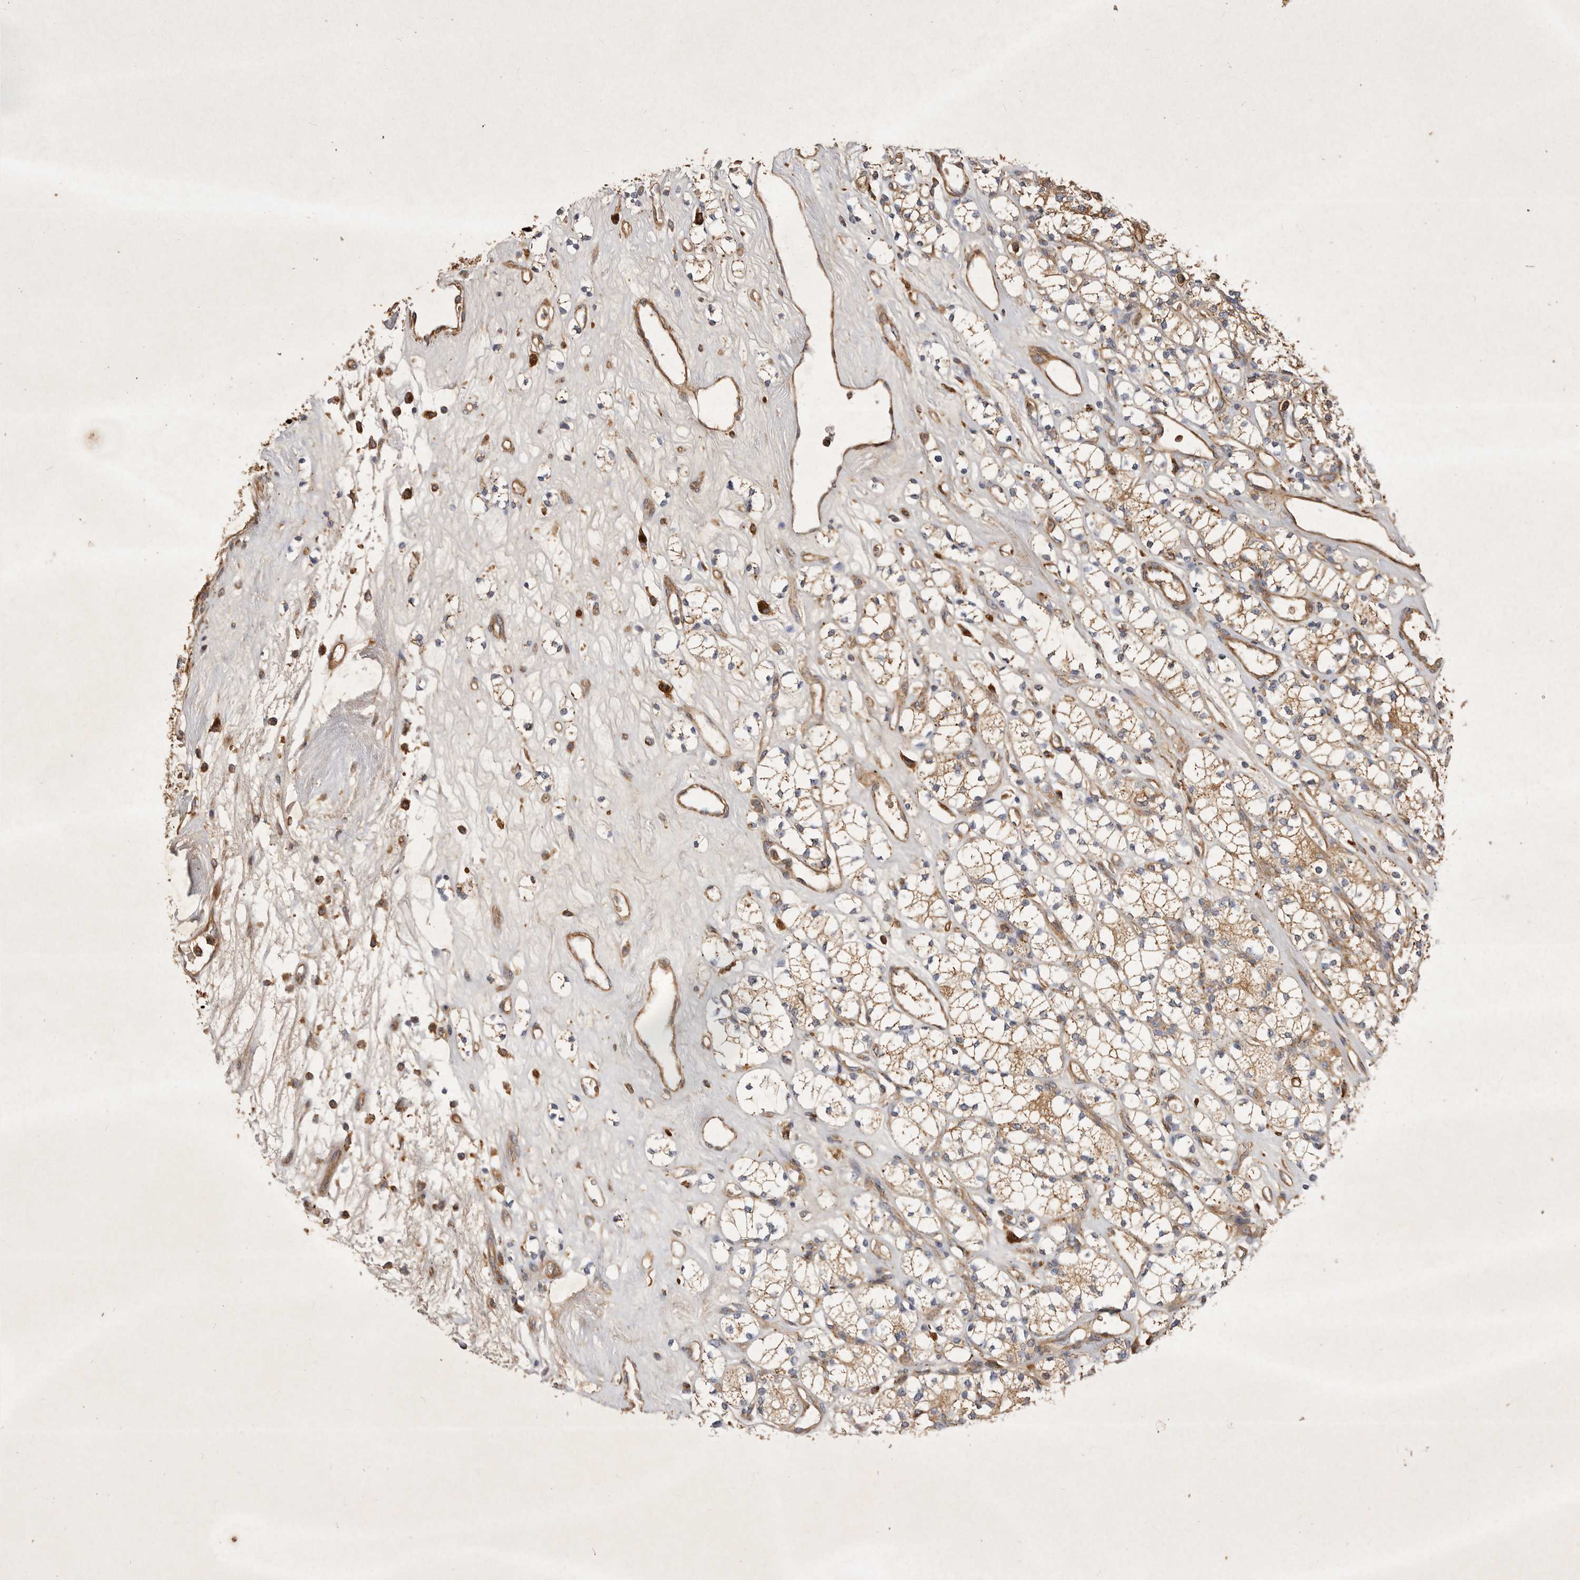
{"staining": {"intensity": "moderate", "quantity": ">75%", "location": "cytoplasmic/membranous"}, "tissue": "renal cancer", "cell_type": "Tumor cells", "image_type": "cancer", "snomed": [{"axis": "morphology", "description": "Adenocarcinoma, NOS"}, {"axis": "topography", "description": "Kidney"}], "caption": "The image displays staining of renal adenocarcinoma, revealing moderate cytoplasmic/membranous protein staining (brown color) within tumor cells. (DAB (3,3'-diaminobenzidine) = brown stain, brightfield microscopy at high magnification).", "gene": "MRPL41", "patient": {"sex": "male", "age": 77}}